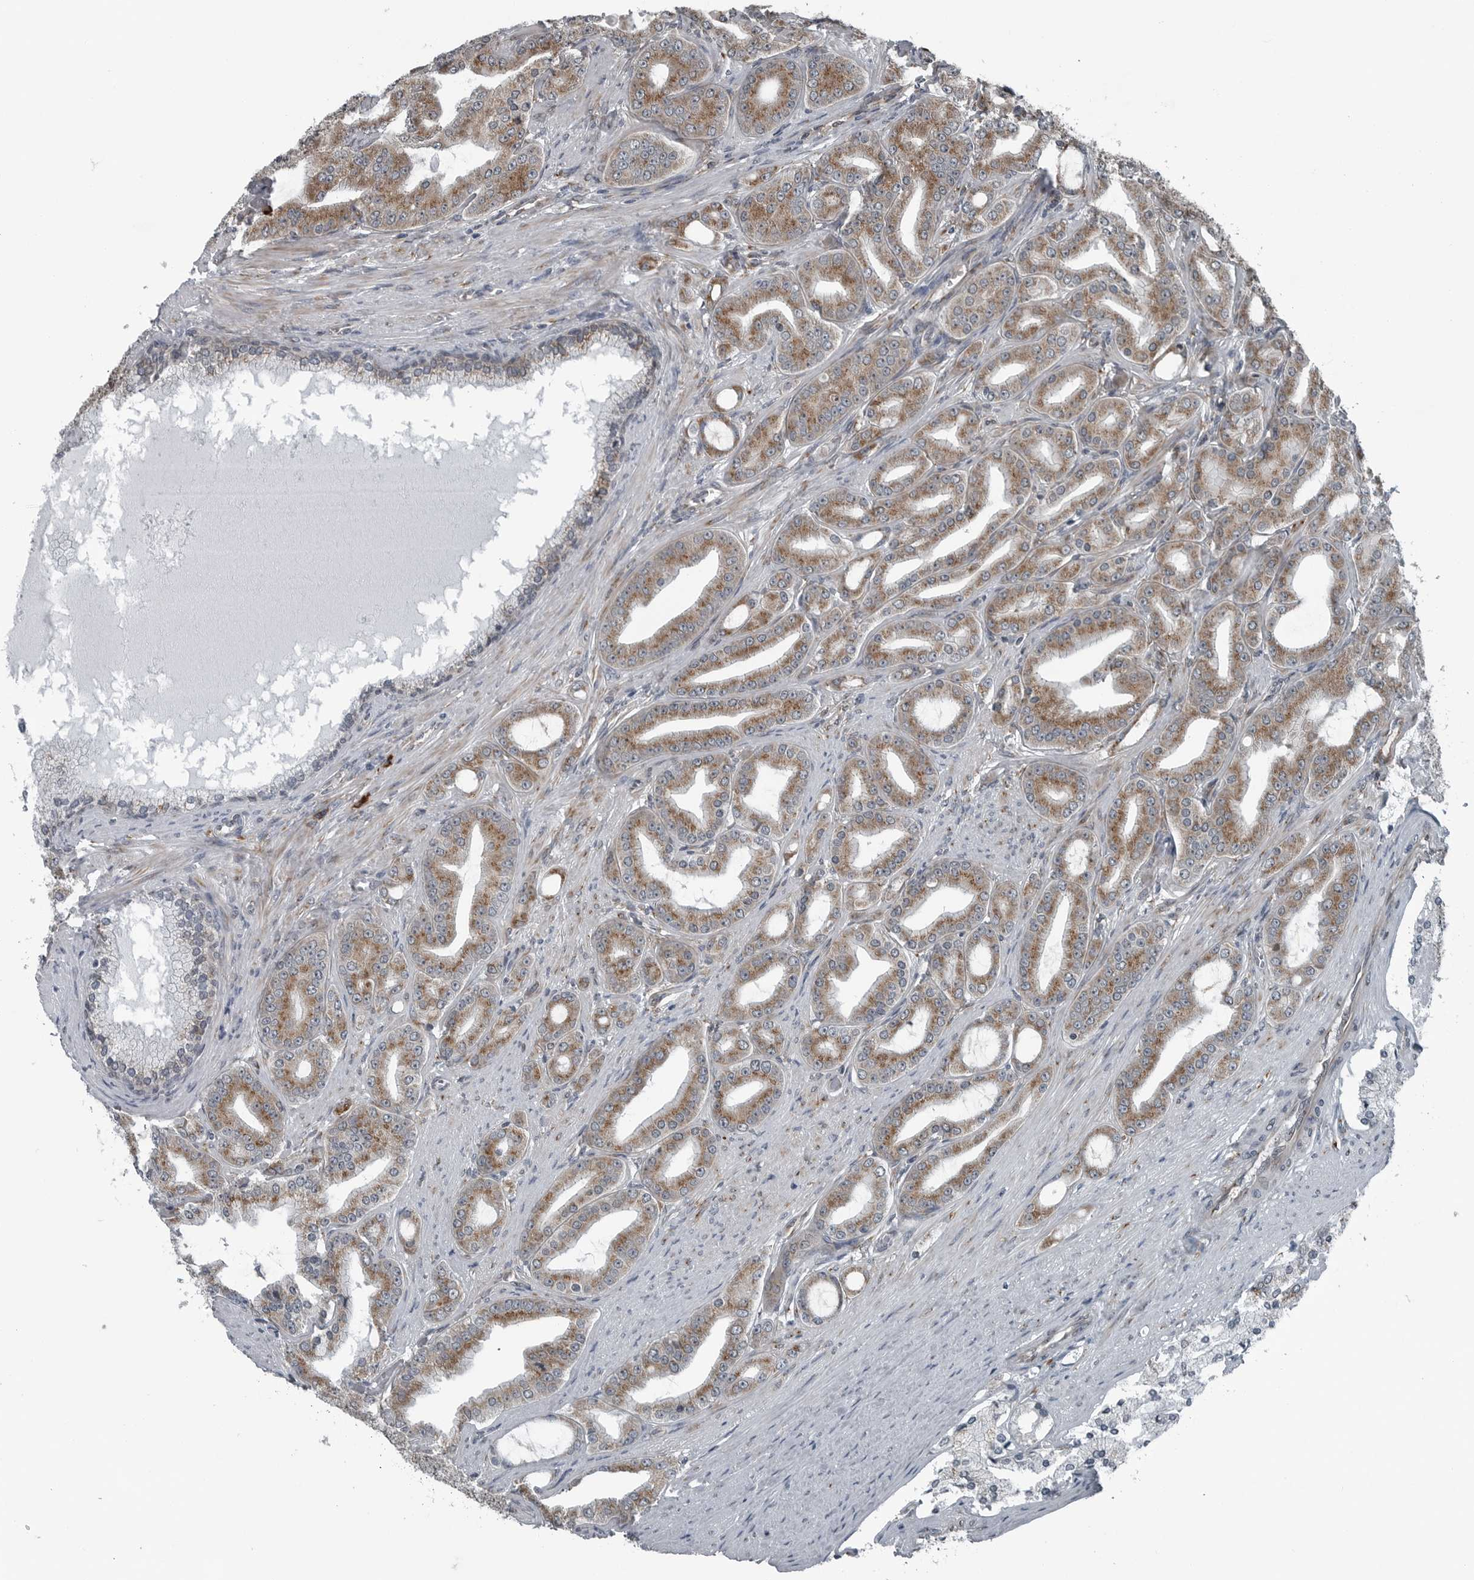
{"staining": {"intensity": "moderate", "quantity": ">75%", "location": "cytoplasmic/membranous"}, "tissue": "prostate cancer", "cell_type": "Tumor cells", "image_type": "cancer", "snomed": [{"axis": "morphology", "description": "Adenocarcinoma, High grade"}, {"axis": "topography", "description": "Prostate"}], "caption": "IHC staining of prostate cancer (high-grade adenocarcinoma), which shows medium levels of moderate cytoplasmic/membranous staining in approximately >75% of tumor cells indicating moderate cytoplasmic/membranous protein staining. The staining was performed using DAB (3,3'-diaminobenzidine) (brown) for protein detection and nuclei were counterstained in hematoxylin (blue).", "gene": "CEP85", "patient": {"sex": "male", "age": 60}}